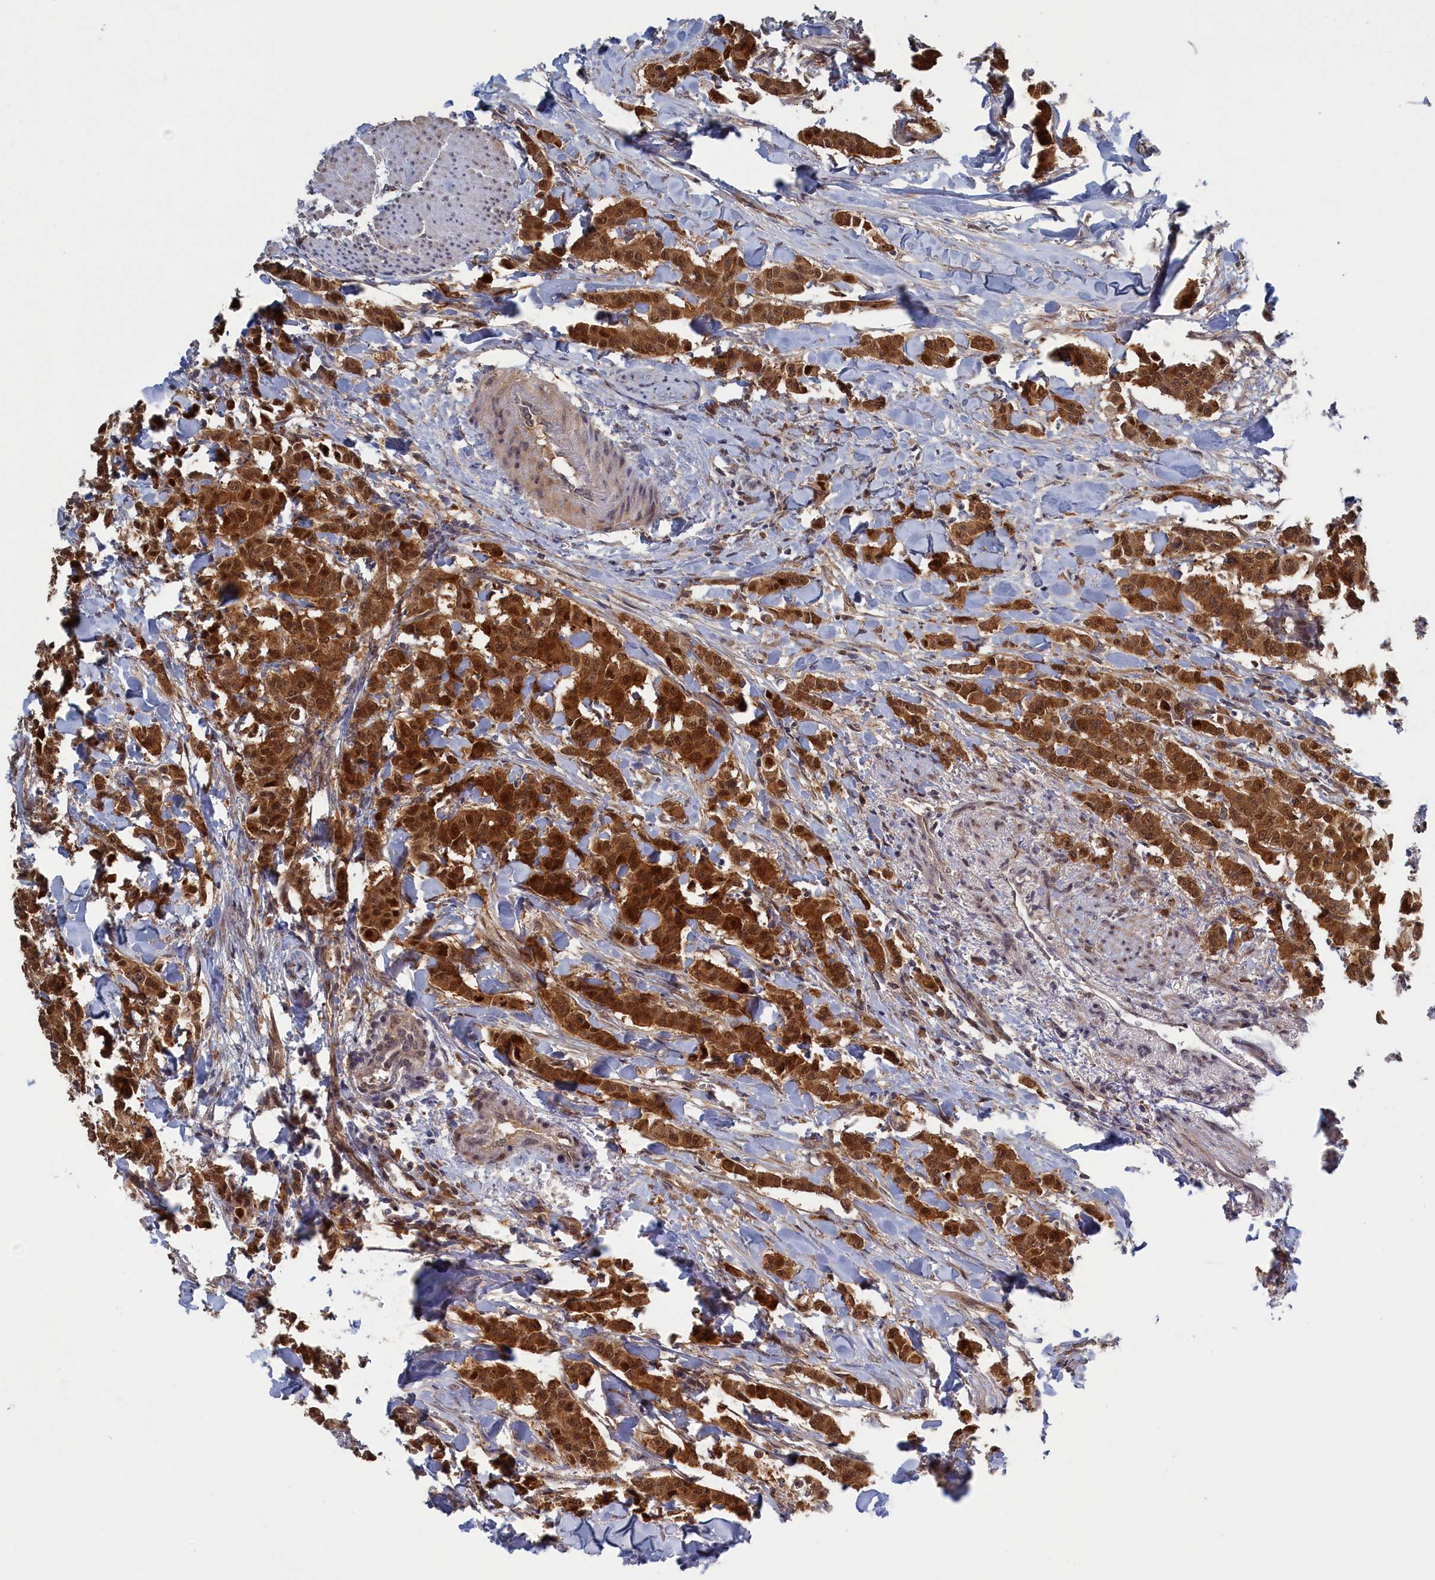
{"staining": {"intensity": "strong", "quantity": ">75%", "location": "cytoplasmic/membranous,nuclear"}, "tissue": "breast cancer", "cell_type": "Tumor cells", "image_type": "cancer", "snomed": [{"axis": "morphology", "description": "Duct carcinoma"}, {"axis": "topography", "description": "Breast"}], "caption": "Protein analysis of invasive ductal carcinoma (breast) tissue displays strong cytoplasmic/membranous and nuclear staining in about >75% of tumor cells.", "gene": "IRGQ", "patient": {"sex": "female", "age": 40}}